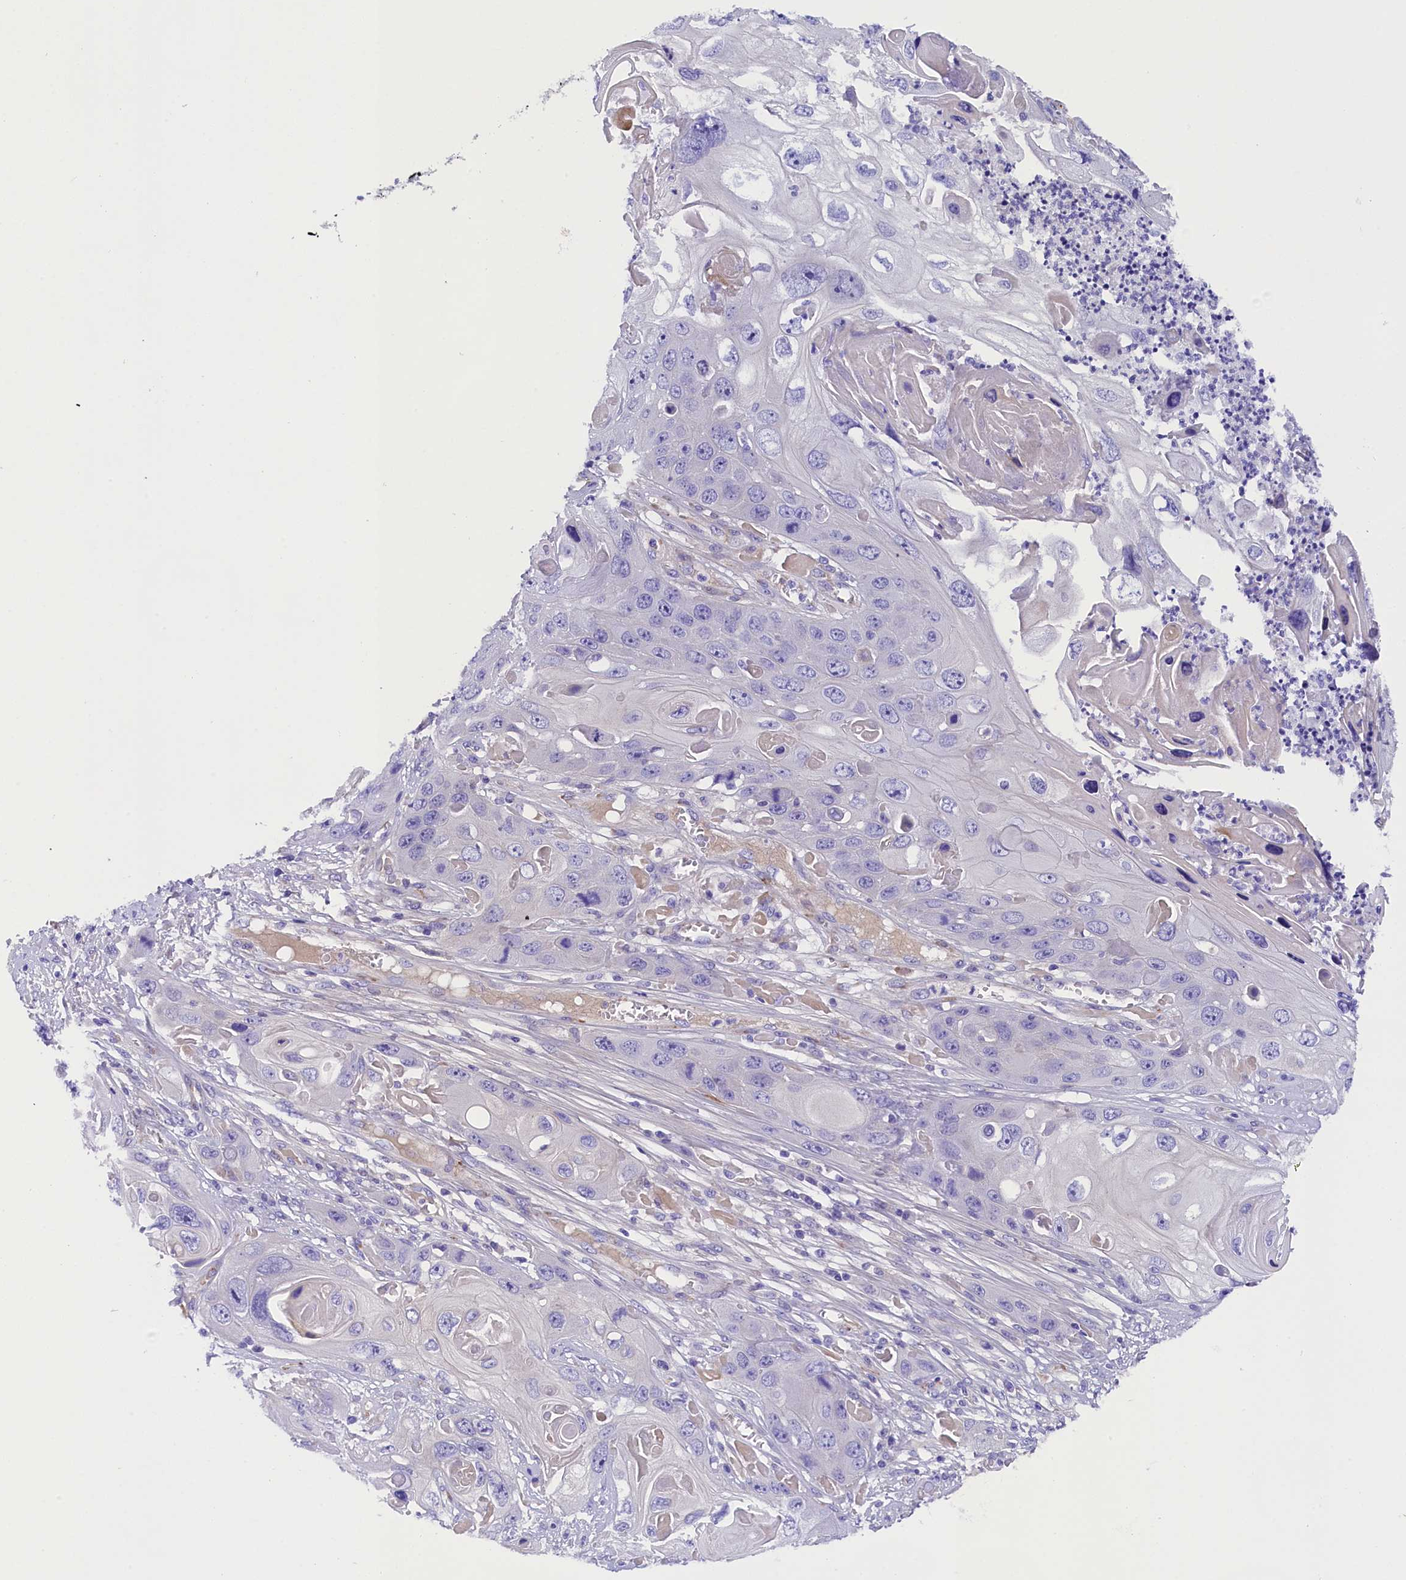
{"staining": {"intensity": "negative", "quantity": "none", "location": "none"}, "tissue": "skin cancer", "cell_type": "Tumor cells", "image_type": "cancer", "snomed": [{"axis": "morphology", "description": "Squamous cell carcinoma, NOS"}, {"axis": "topography", "description": "Skin"}], "caption": "A high-resolution histopathology image shows IHC staining of skin cancer, which displays no significant positivity in tumor cells. (DAB (3,3'-diaminobenzidine) immunohistochemistry (IHC) visualized using brightfield microscopy, high magnification).", "gene": "SOD3", "patient": {"sex": "male", "age": 55}}